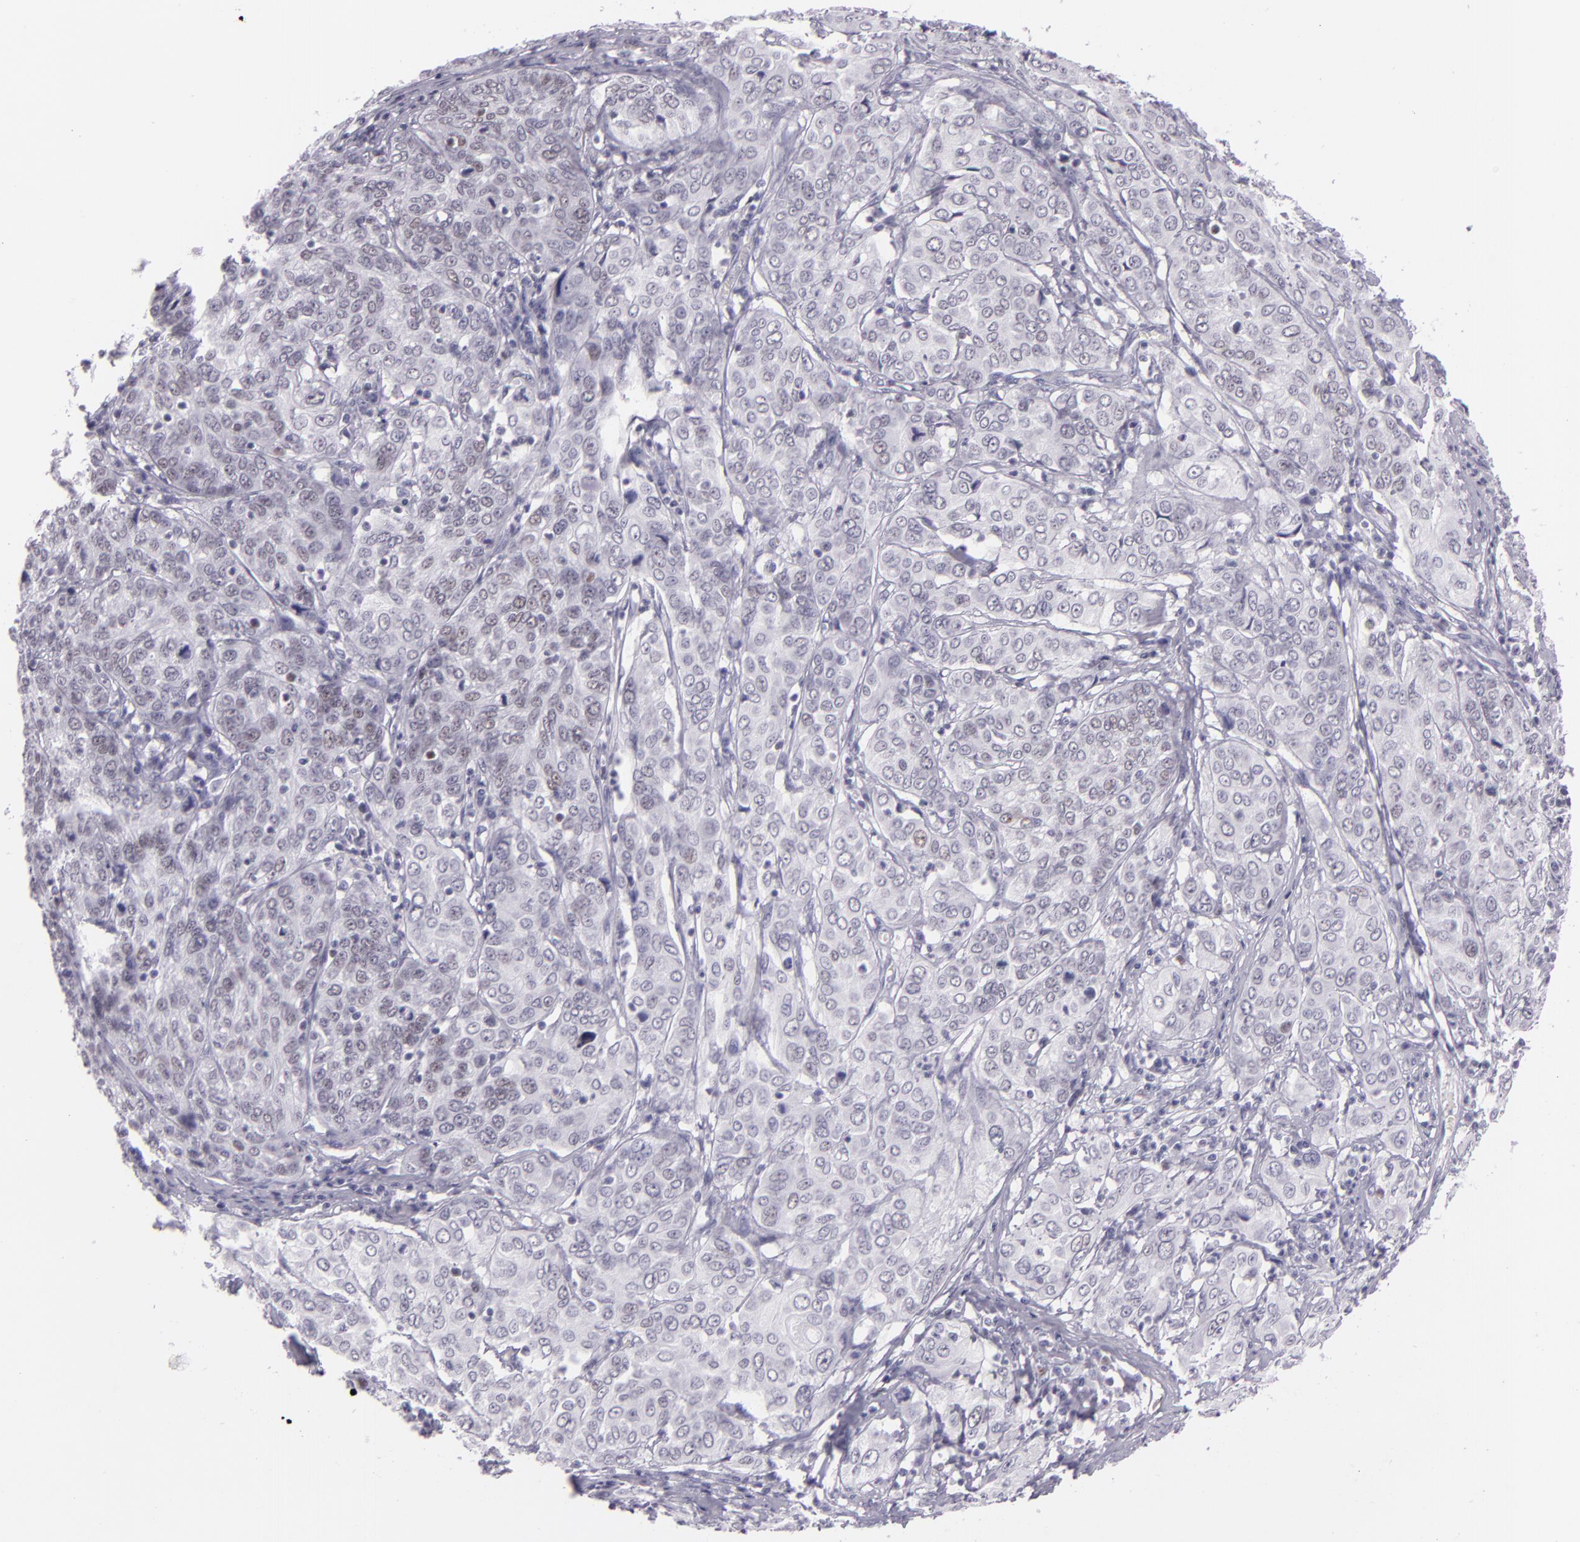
{"staining": {"intensity": "weak", "quantity": "<25%", "location": "nuclear"}, "tissue": "cervical cancer", "cell_type": "Tumor cells", "image_type": "cancer", "snomed": [{"axis": "morphology", "description": "Squamous cell carcinoma, NOS"}, {"axis": "topography", "description": "Cervix"}], "caption": "DAB immunohistochemical staining of human squamous cell carcinoma (cervical) displays no significant positivity in tumor cells. (Immunohistochemistry, brightfield microscopy, high magnification).", "gene": "MCM3", "patient": {"sex": "female", "age": 38}}